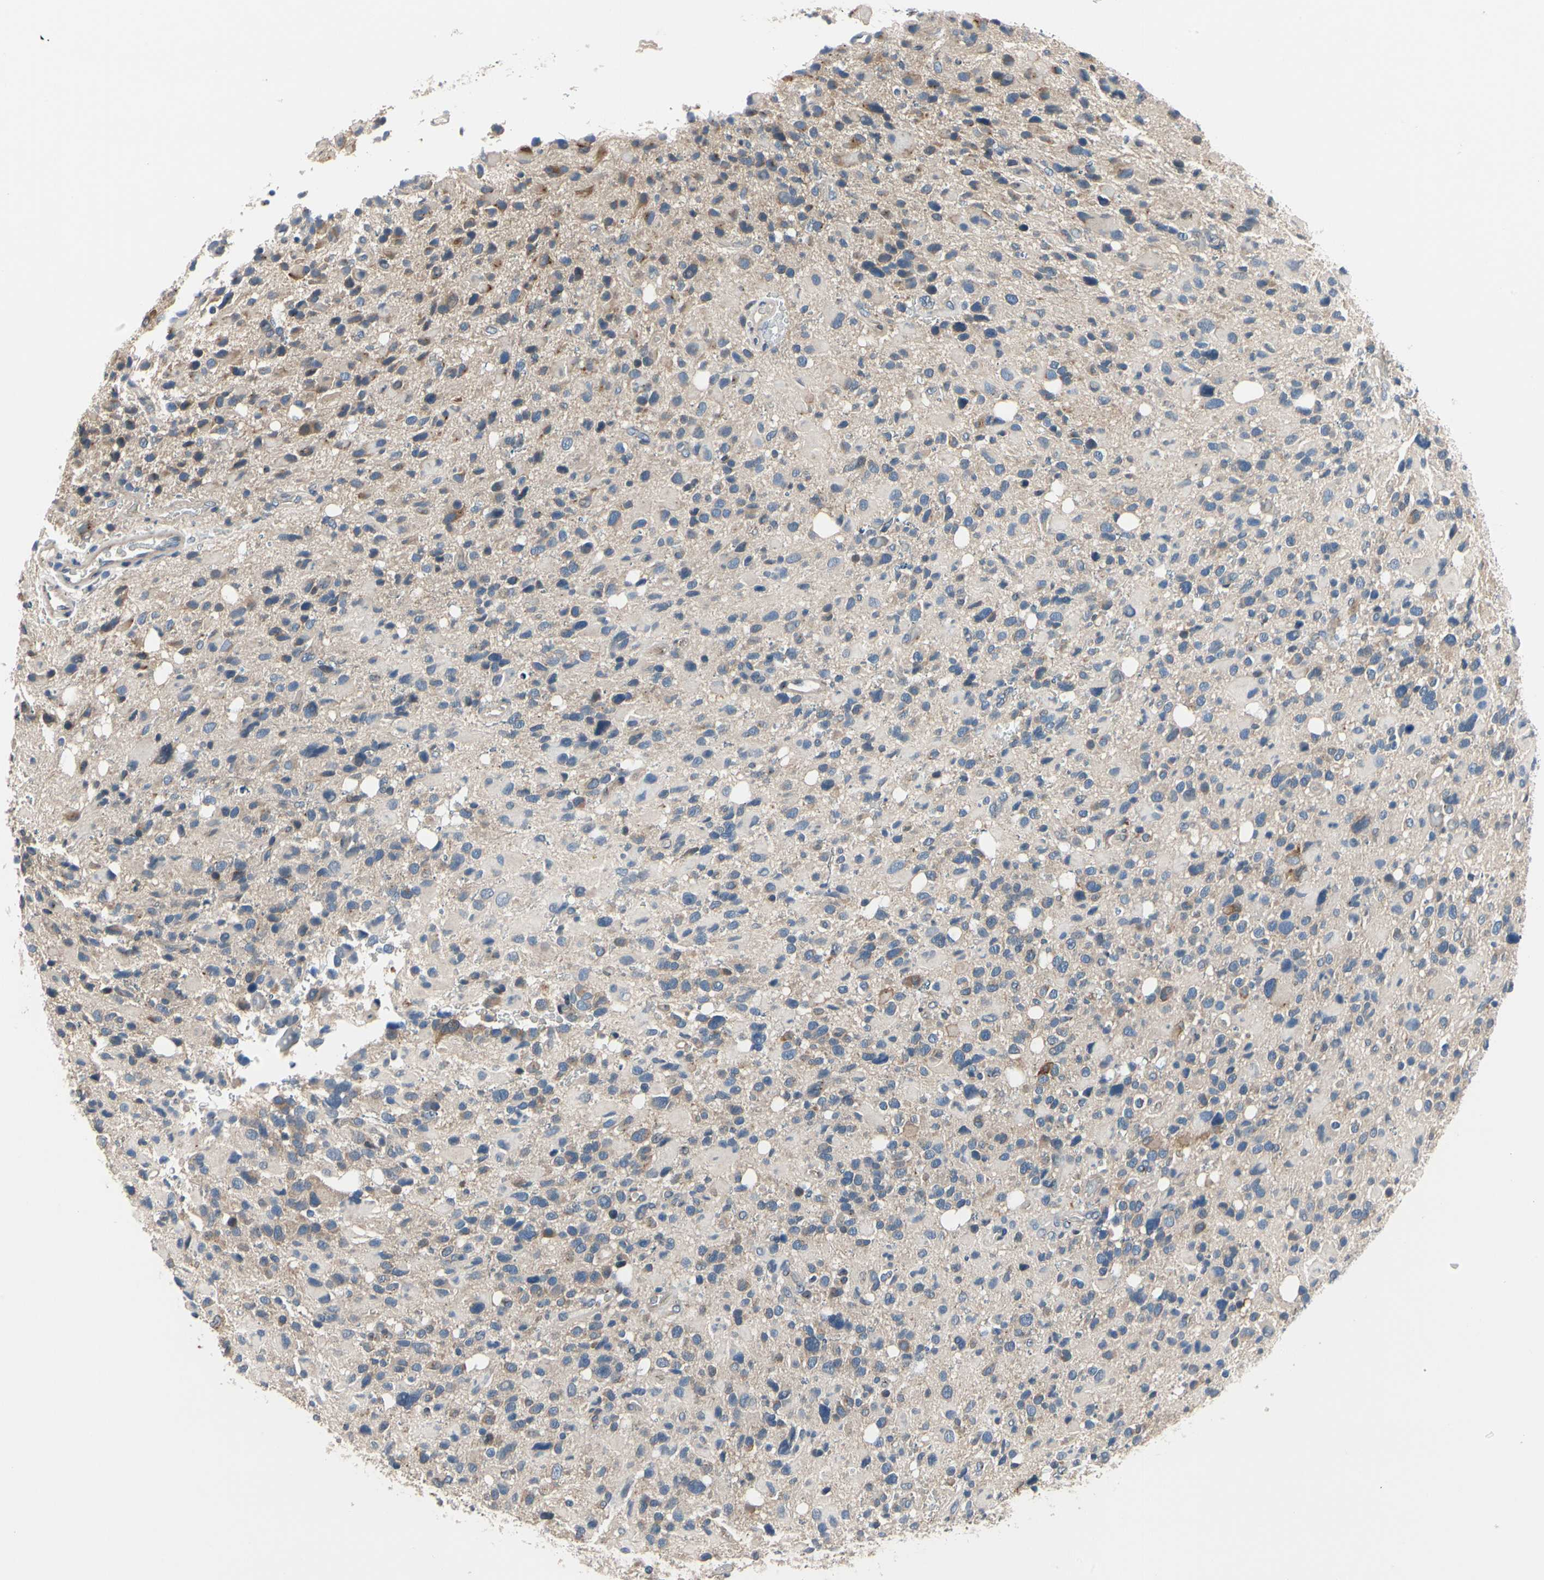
{"staining": {"intensity": "weak", "quantity": "<25%", "location": "cytoplasmic/membranous"}, "tissue": "glioma", "cell_type": "Tumor cells", "image_type": "cancer", "snomed": [{"axis": "morphology", "description": "Glioma, malignant, High grade"}, {"axis": "topography", "description": "Brain"}], "caption": "Tumor cells are negative for brown protein staining in glioma.", "gene": "PRKAR2B", "patient": {"sex": "male", "age": 48}}